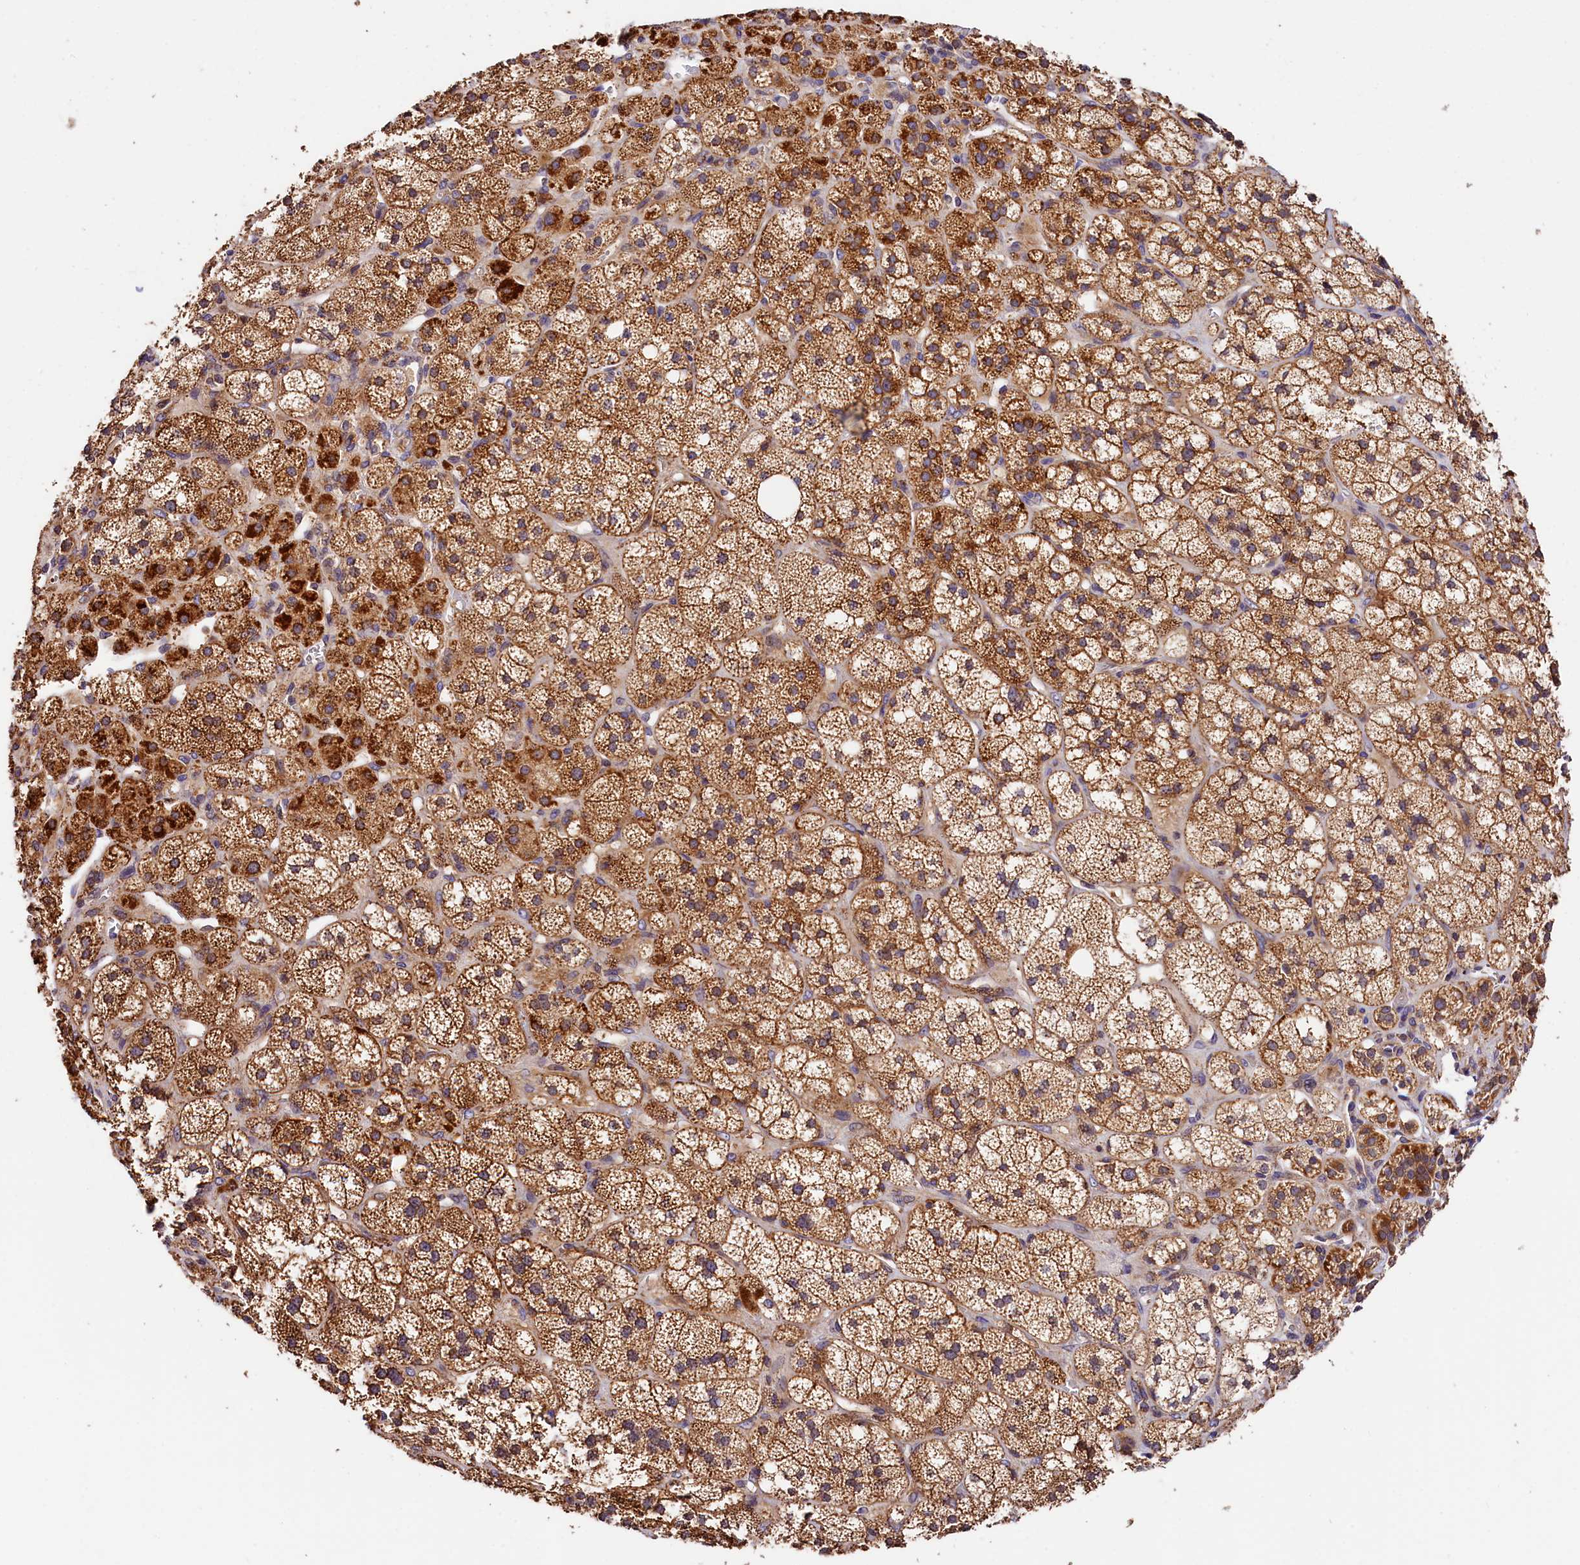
{"staining": {"intensity": "moderate", "quantity": ">75%", "location": "cytoplasmic/membranous"}, "tissue": "adrenal gland", "cell_type": "Glandular cells", "image_type": "normal", "snomed": [{"axis": "morphology", "description": "Normal tissue, NOS"}, {"axis": "topography", "description": "Adrenal gland"}], "caption": "Immunohistochemical staining of normal human adrenal gland demonstrates medium levels of moderate cytoplasmic/membranous expression in about >75% of glandular cells.", "gene": "KPTN", "patient": {"sex": "male", "age": 61}}